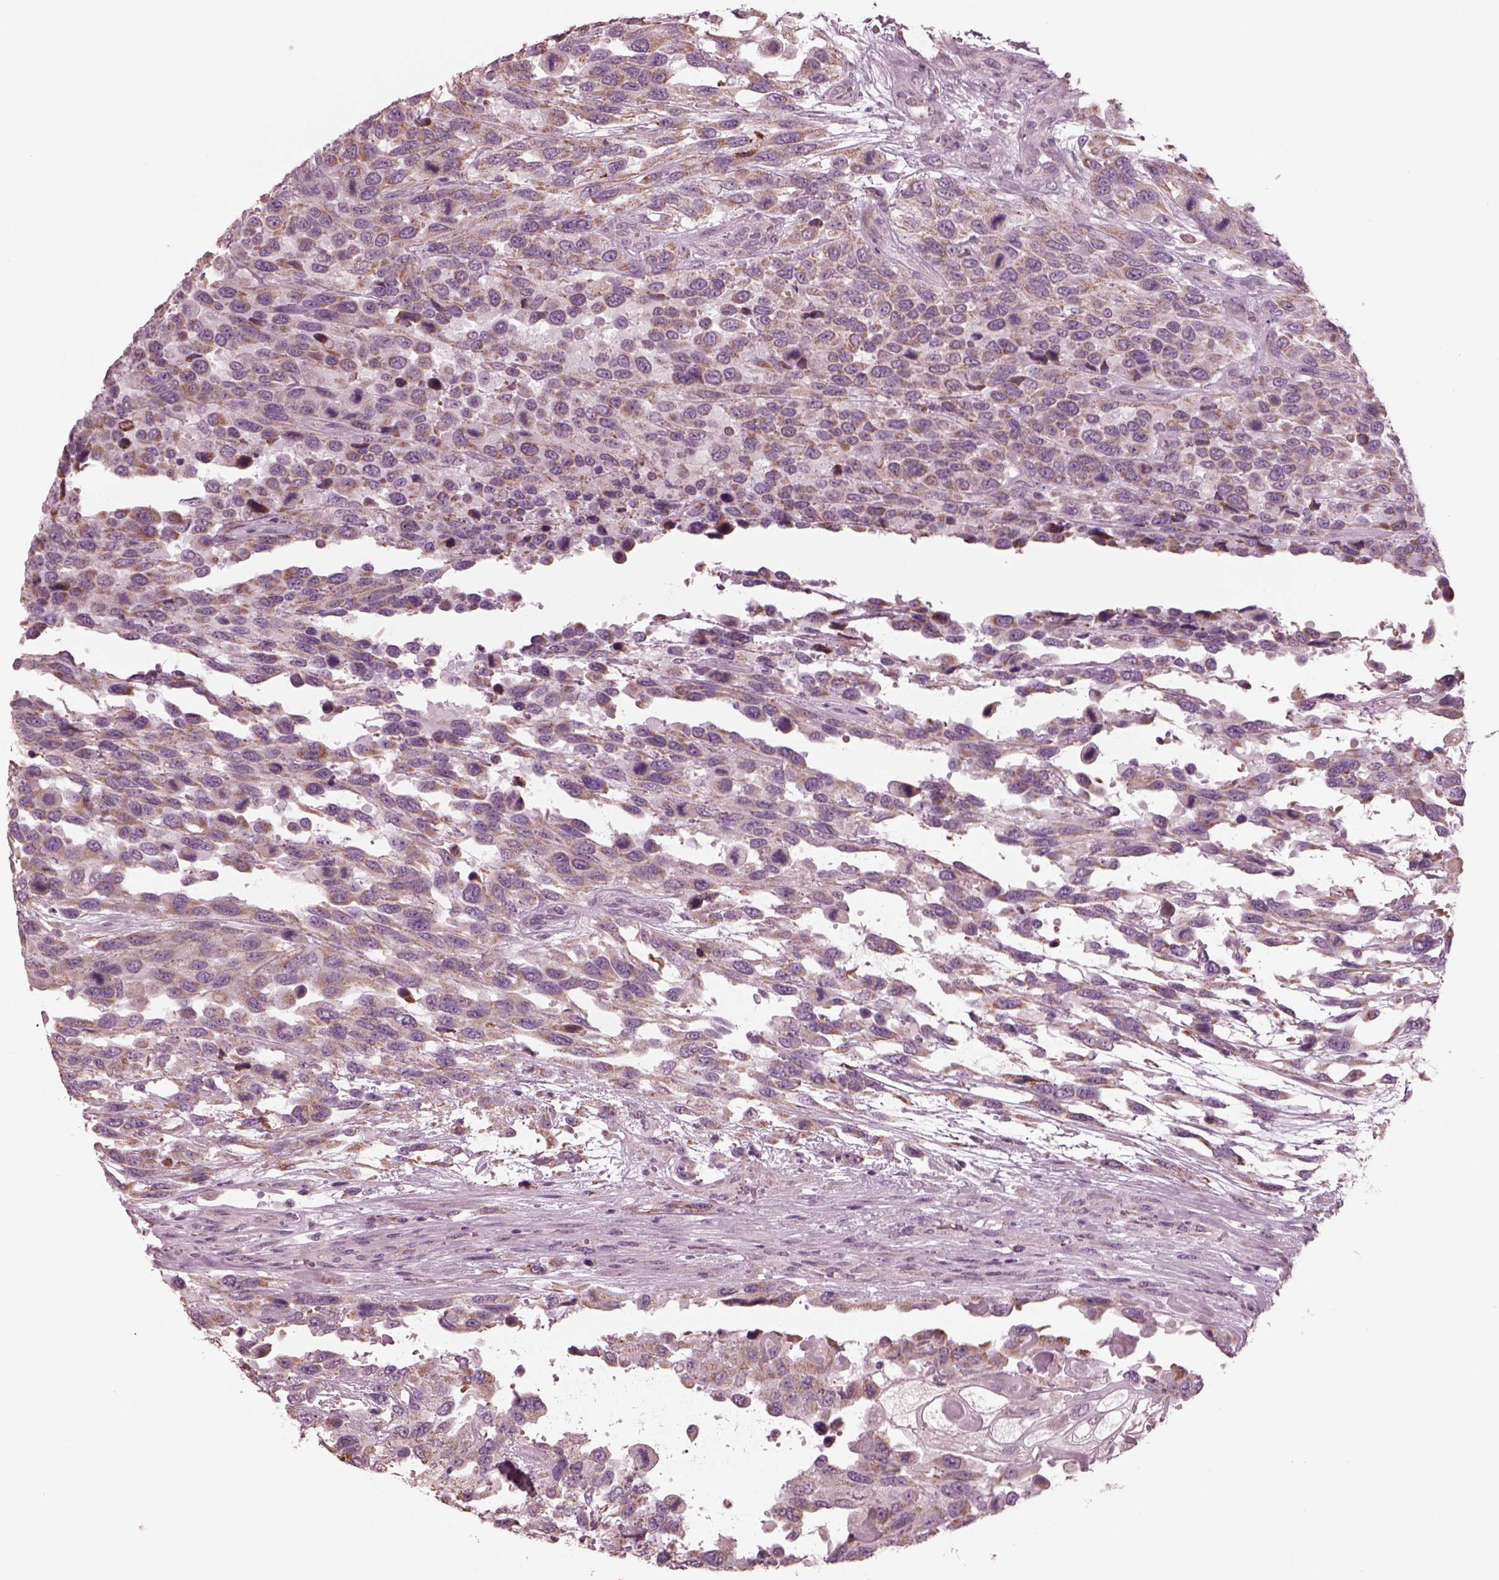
{"staining": {"intensity": "moderate", "quantity": "25%-75%", "location": "cytoplasmic/membranous"}, "tissue": "urothelial cancer", "cell_type": "Tumor cells", "image_type": "cancer", "snomed": [{"axis": "morphology", "description": "Urothelial carcinoma, High grade"}, {"axis": "topography", "description": "Urinary bladder"}], "caption": "Immunohistochemistry micrograph of human high-grade urothelial carcinoma stained for a protein (brown), which exhibits medium levels of moderate cytoplasmic/membranous positivity in approximately 25%-75% of tumor cells.", "gene": "CELSR3", "patient": {"sex": "female", "age": 70}}